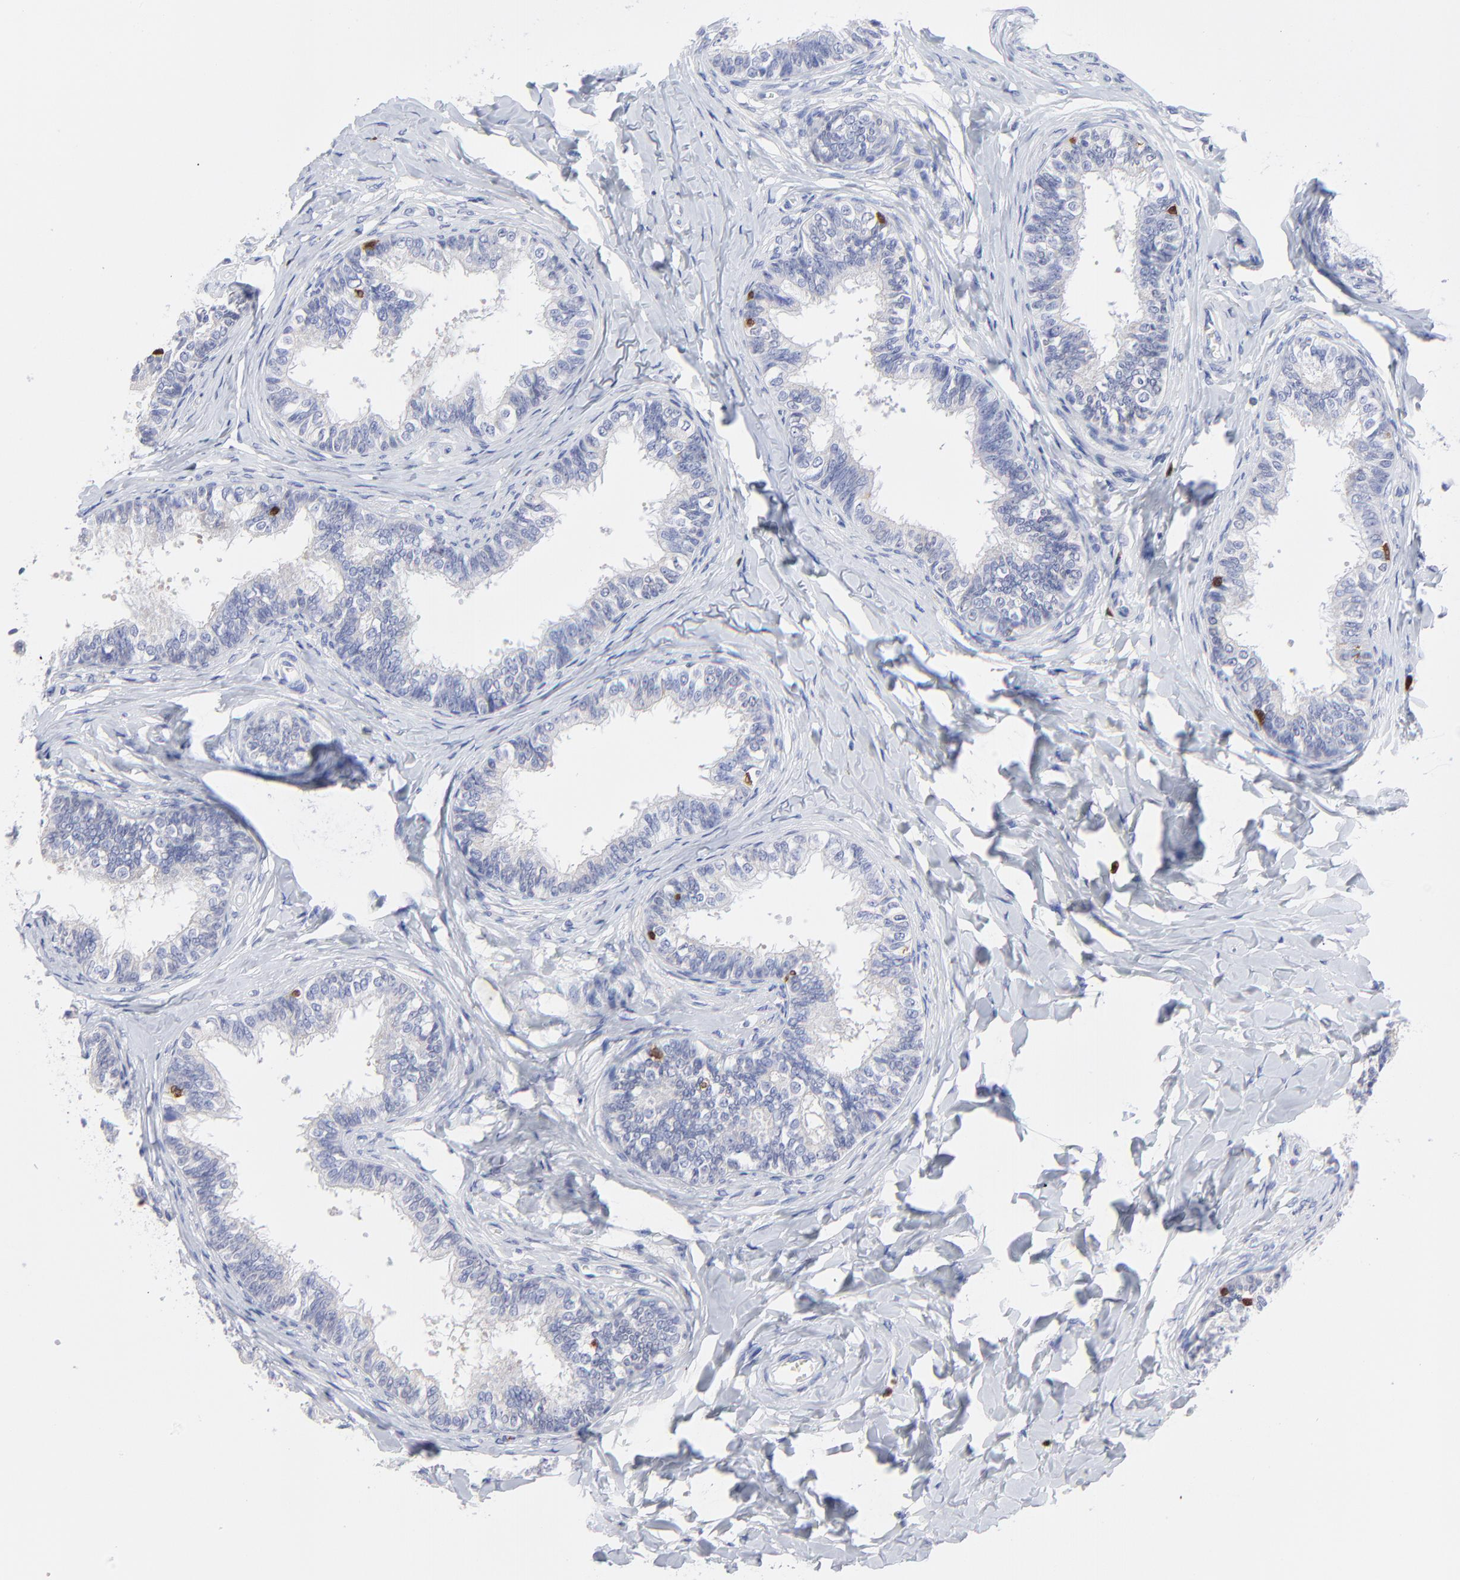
{"staining": {"intensity": "negative", "quantity": "none", "location": "none"}, "tissue": "epididymis", "cell_type": "Glandular cells", "image_type": "normal", "snomed": [{"axis": "morphology", "description": "Normal tissue, NOS"}, {"axis": "topography", "description": "Epididymis"}], "caption": "The immunohistochemistry (IHC) micrograph has no significant staining in glandular cells of epididymis. (Brightfield microscopy of DAB IHC at high magnification).", "gene": "ZAP70", "patient": {"sex": "male", "age": 26}}